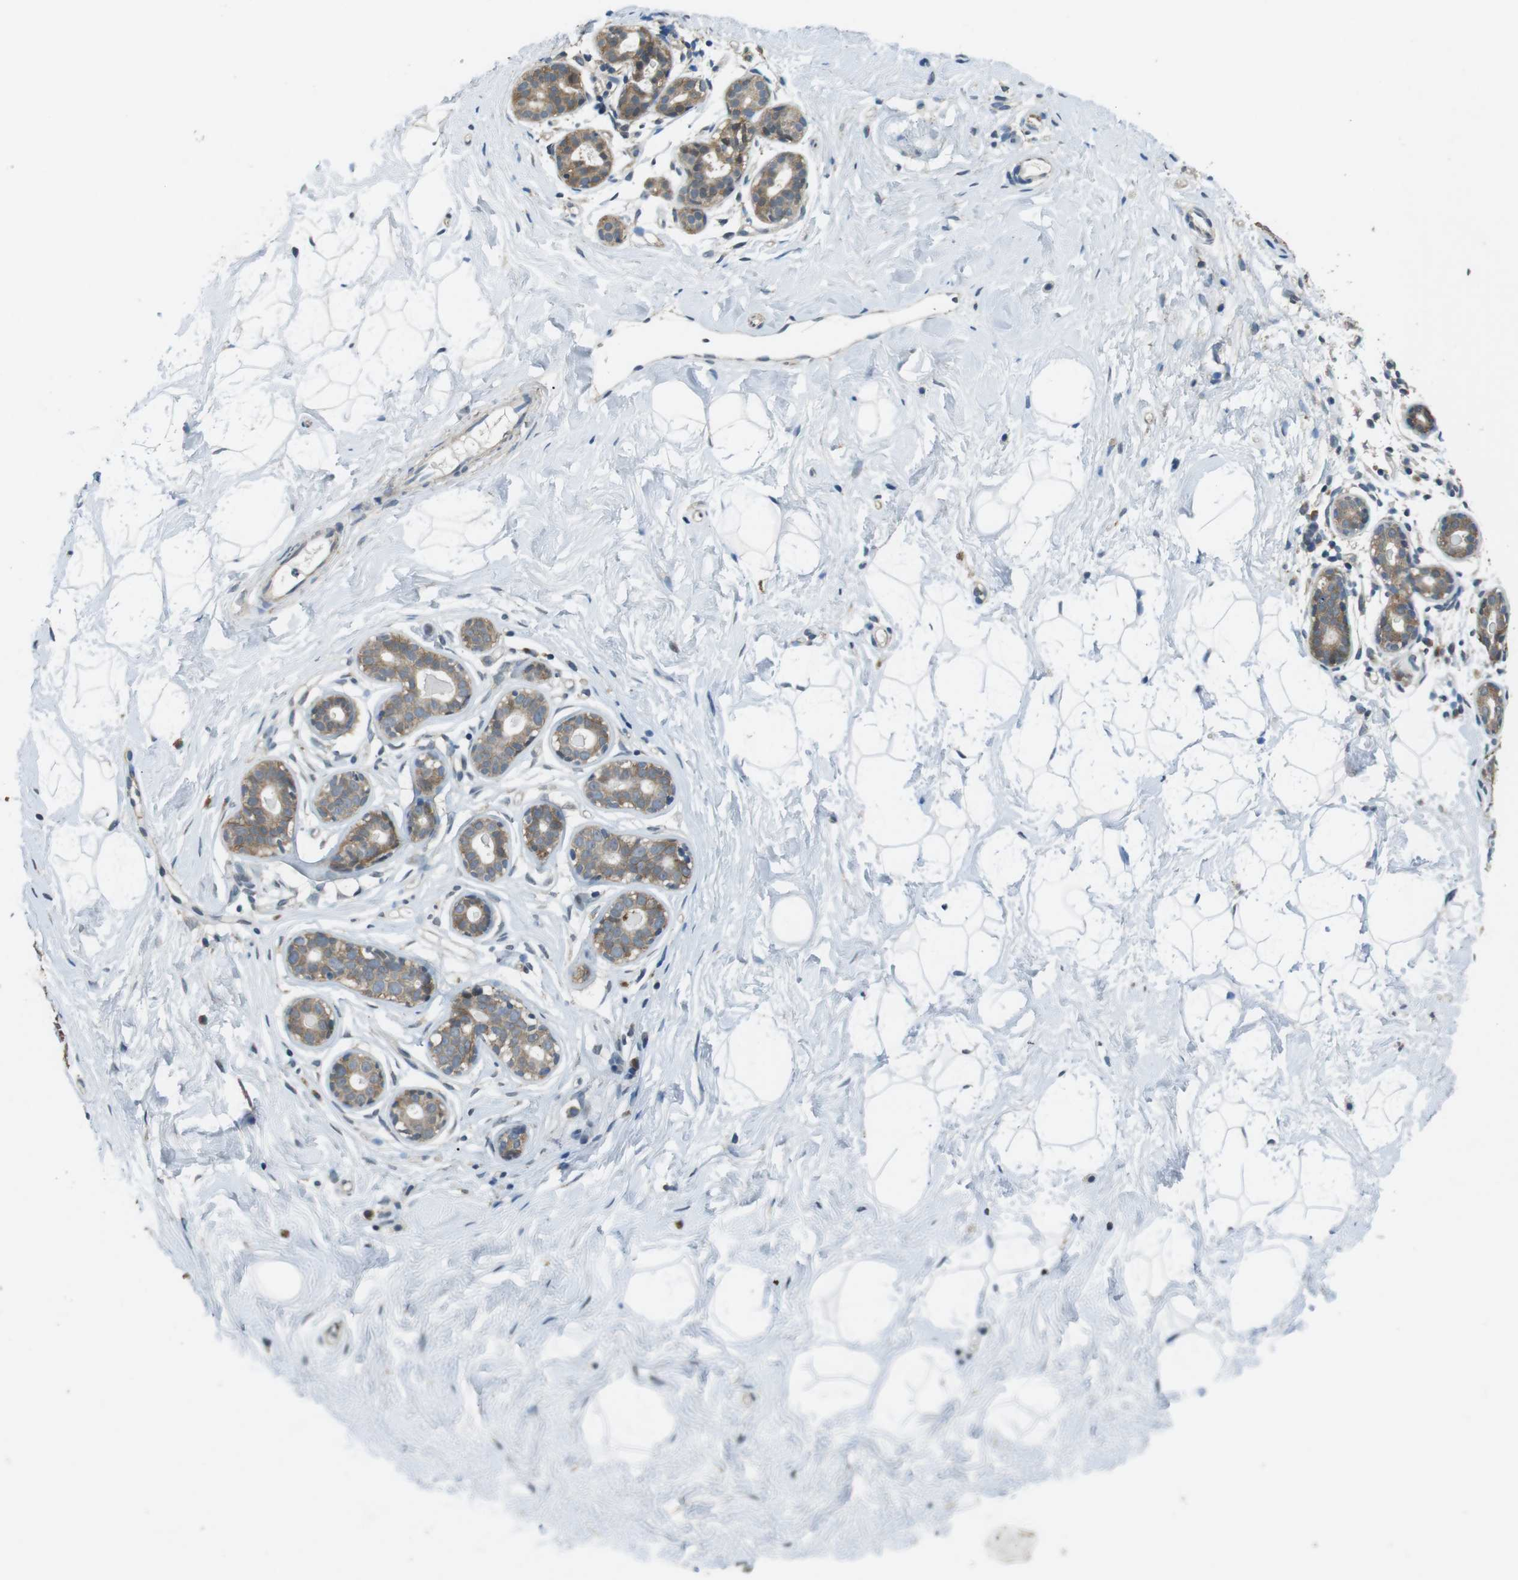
{"staining": {"intensity": "negative", "quantity": "none", "location": "none"}, "tissue": "breast", "cell_type": "Adipocytes", "image_type": "normal", "snomed": [{"axis": "morphology", "description": "Normal tissue, NOS"}, {"axis": "topography", "description": "Breast"}], "caption": "Adipocytes show no significant protein positivity in normal breast. (Stains: DAB immunohistochemistry (IHC) with hematoxylin counter stain, Microscopy: brightfield microscopy at high magnification).", "gene": "CLDN7", "patient": {"sex": "female", "age": 23}}